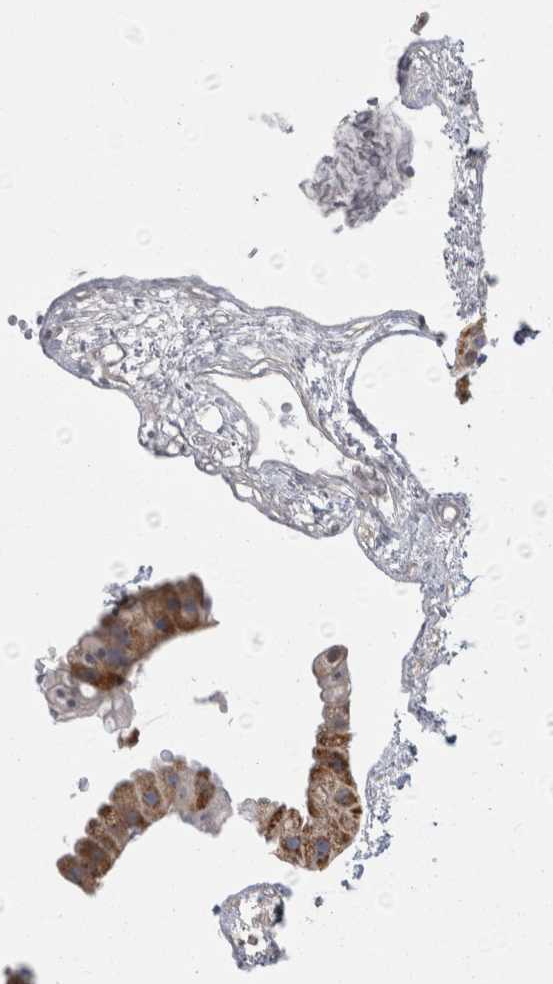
{"staining": {"intensity": "weak", "quantity": "25%-75%", "location": "cytoplasmic/membranous"}, "tissue": "gallbladder", "cell_type": "Glandular cells", "image_type": "normal", "snomed": [{"axis": "morphology", "description": "Normal tissue, NOS"}, {"axis": "topography", "description": "Gallbladder"}], "caption": "Benign gallbladder was stained to show a protein in brown. There is low levels of weak cytoplasmic/membranous expression in about 25%-75% of glandular cells. (Brightfield microscopy of DAB IHC at high magnification).", "gene": "GATM", "patient": {"sex": "female", "age": 64}}